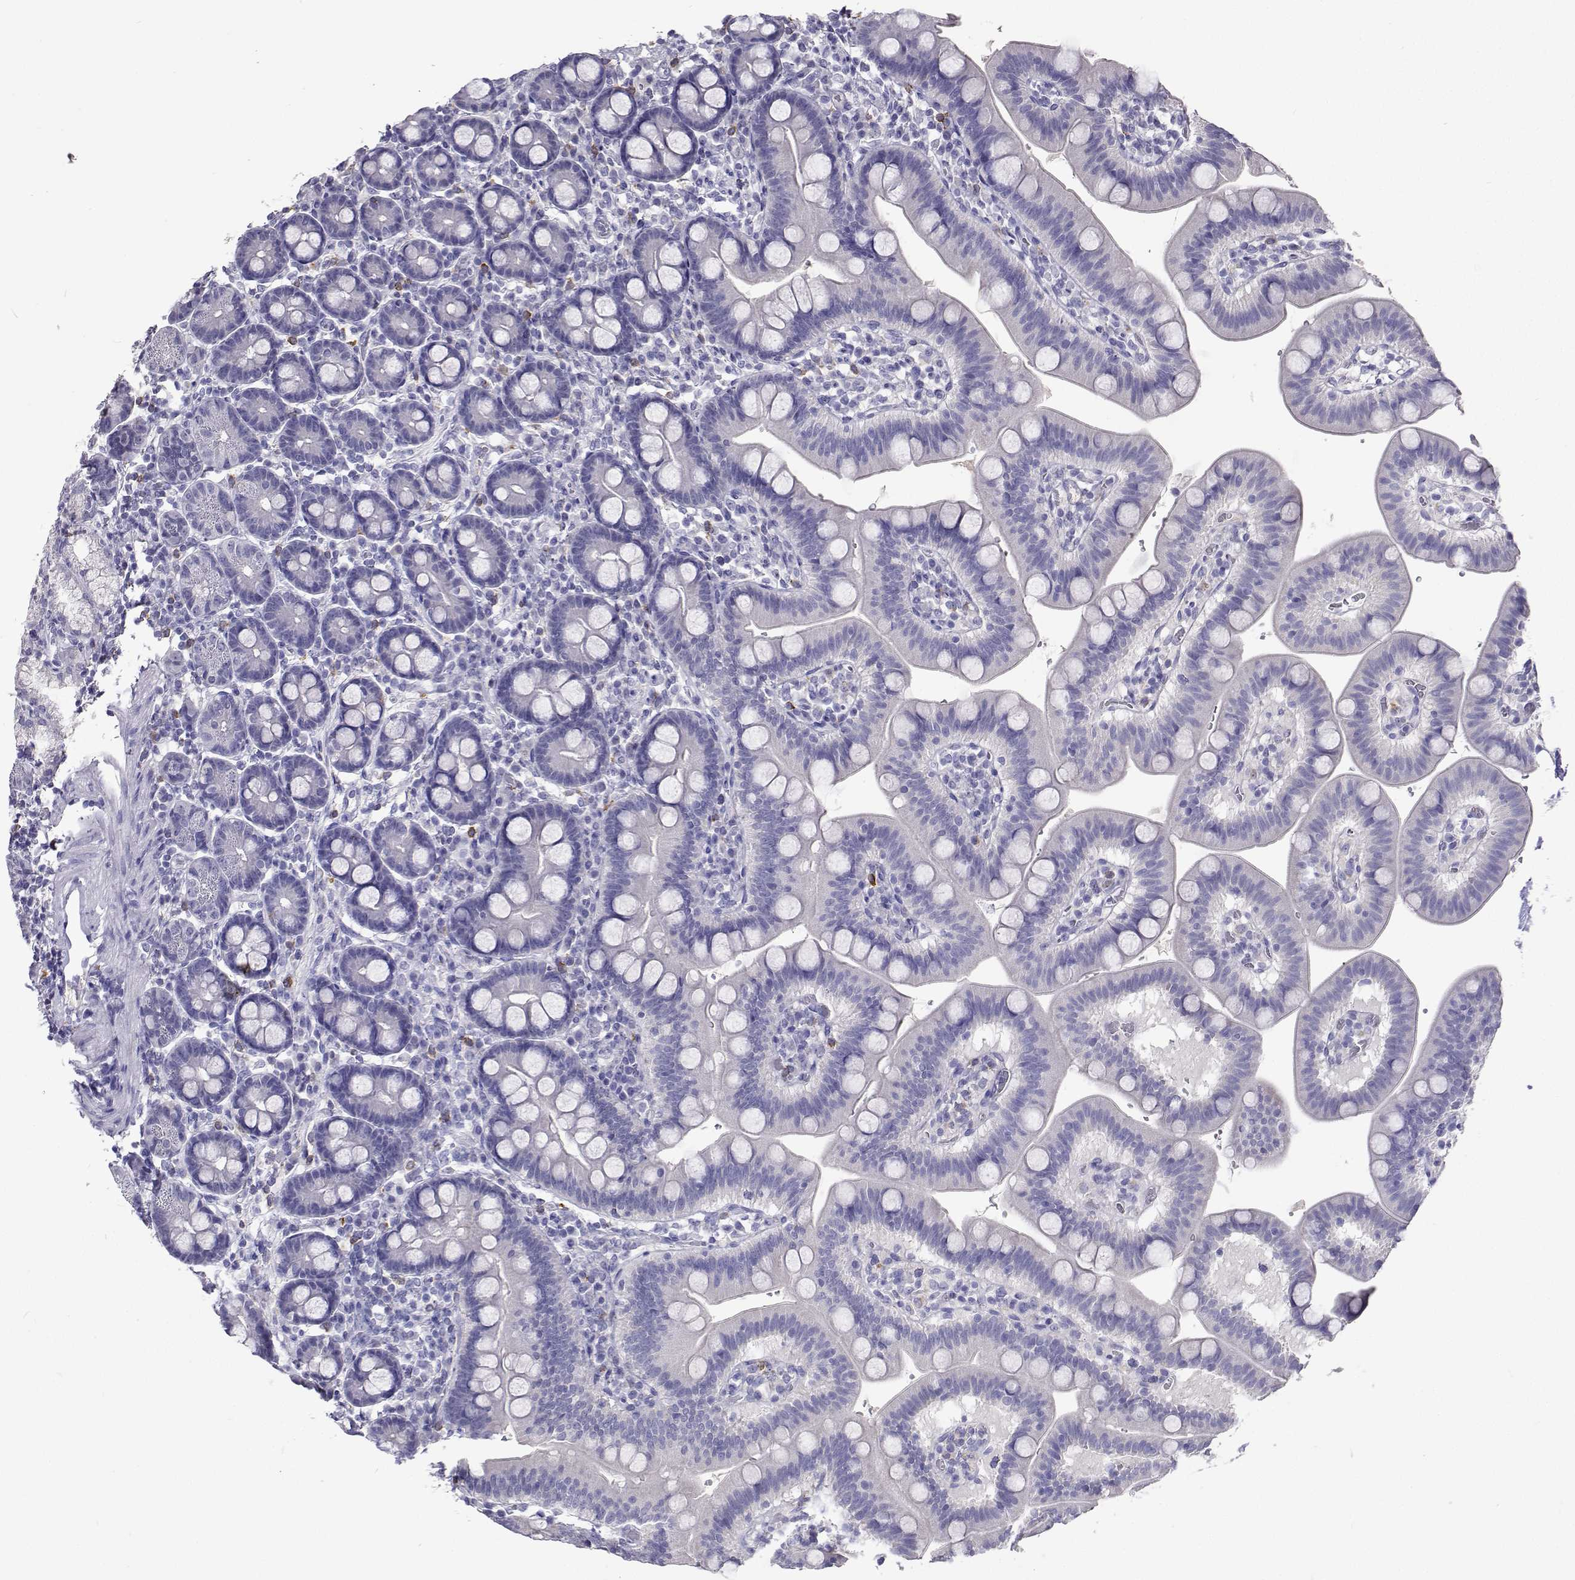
{"staining": {"intensity": "negative", "quantity": "none", "location": "none"}, "tissue": "duodenum", "cell_type": "Glandular cells", "image_type": "normal", "snomed": [{"axis": "morphology", "description": "Normal tissue, NOS"}, {"axis": "topography", "description": "Pancreas"}, {"axis": "topography", "description": "Duodenum"}], "caption": "Immunohistochemistry of normal duodenum exhibits no expression in glandular cells.", "gene": "CFAP44", "patient": {"sex": "male", "age": 59}}